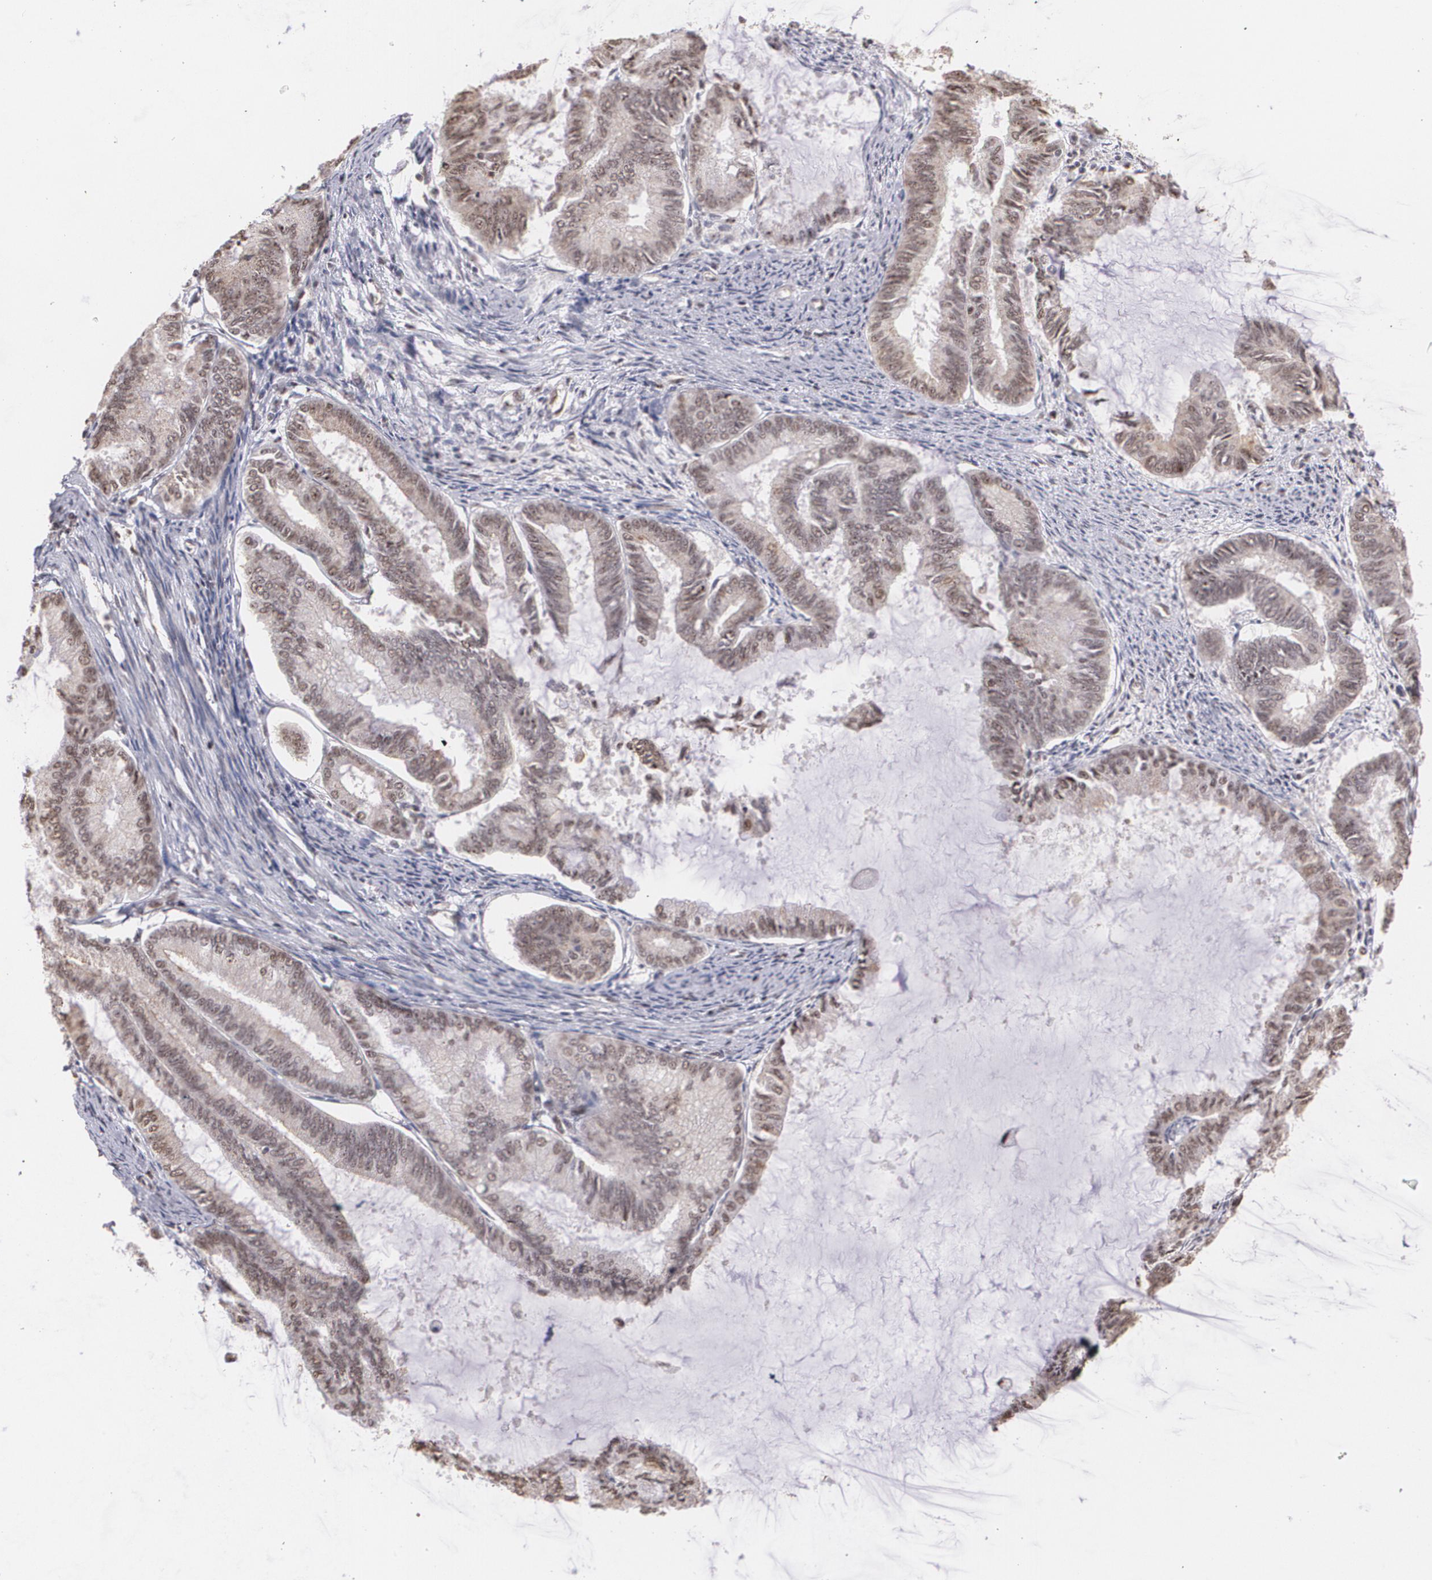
{"staining": {"intensity": "moderate", "quantity": ">75%", "location": "cytoplasmic/membranous,nuclear"}, "tissue": "endometrial cancer", "cell_type": "Tumor cells", "image_type": "cancer", "snomed": [{"axis": "morphology", "description": "Adenocarcinoma, NOS"}, {"axis": "topography", "description": "Endometrium"}], "caption": "Immunohistochemical staining of endometrial cancer shows medium levels of moderate cytoplasmic/membranous and nuclear positivity in about >75% of tumor cells.", "gene": "C6orf15", "patient": {"sex": "female", "age": 86}}